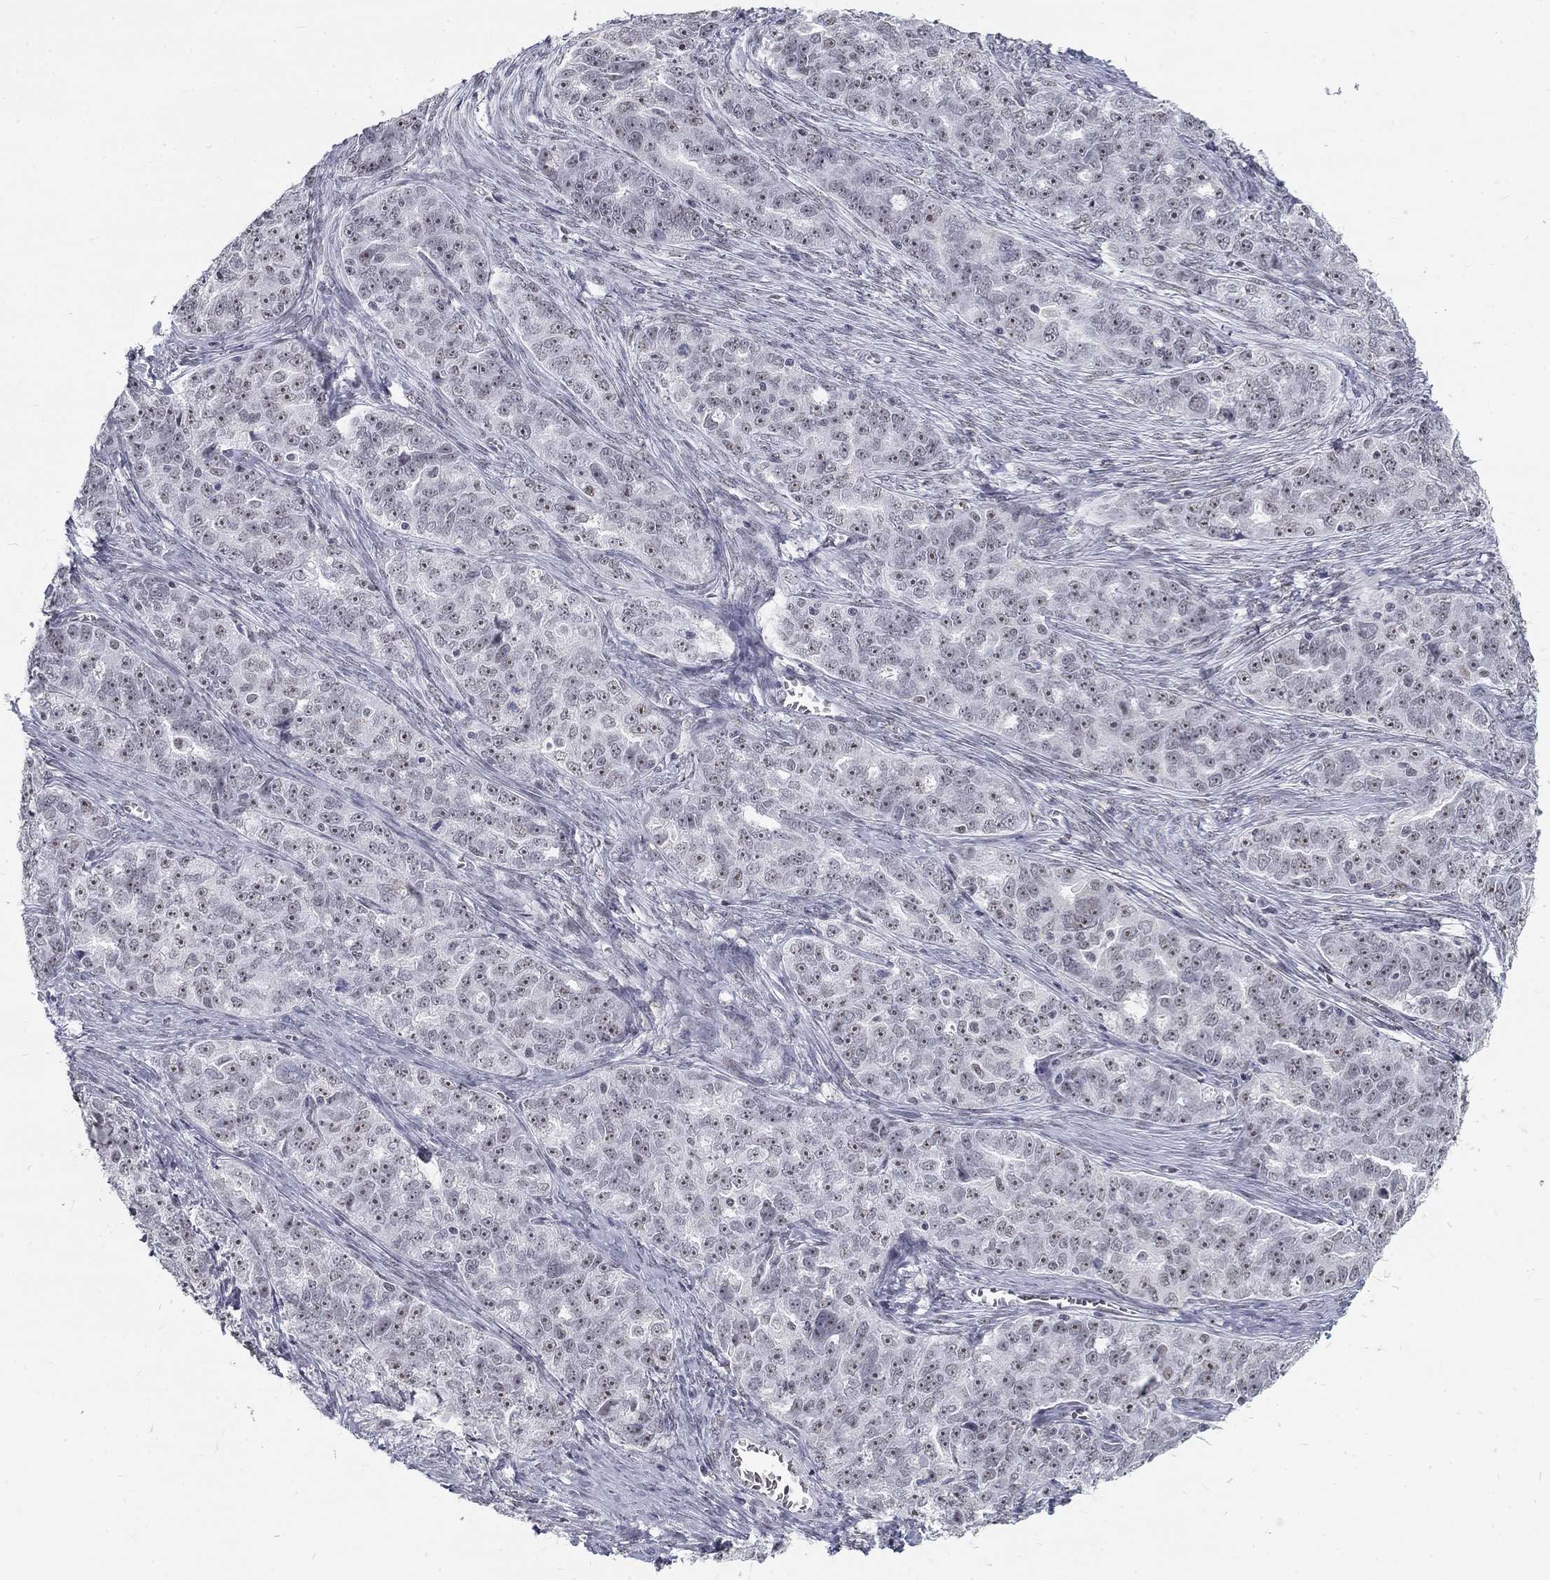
{"staining": {"intensity": "negative", "quantity": "none", "location": "none"}, "tissue": "ovarian cancer", "cell_type": "Tumor cells", "image_type": "cancer", "snomed": [{"axis": "morphology", "description": "Cystadenocarcinoma, serous, NOS"}, {"axis": "topography", "description": "Ovary"}], "caption": "Immunohistochemistry of human ovarian serous cystadenocarcinoma displays no expression in tumor cells.", "gene": "SNORC", "patient": {"sex": "female", "age": 51}}